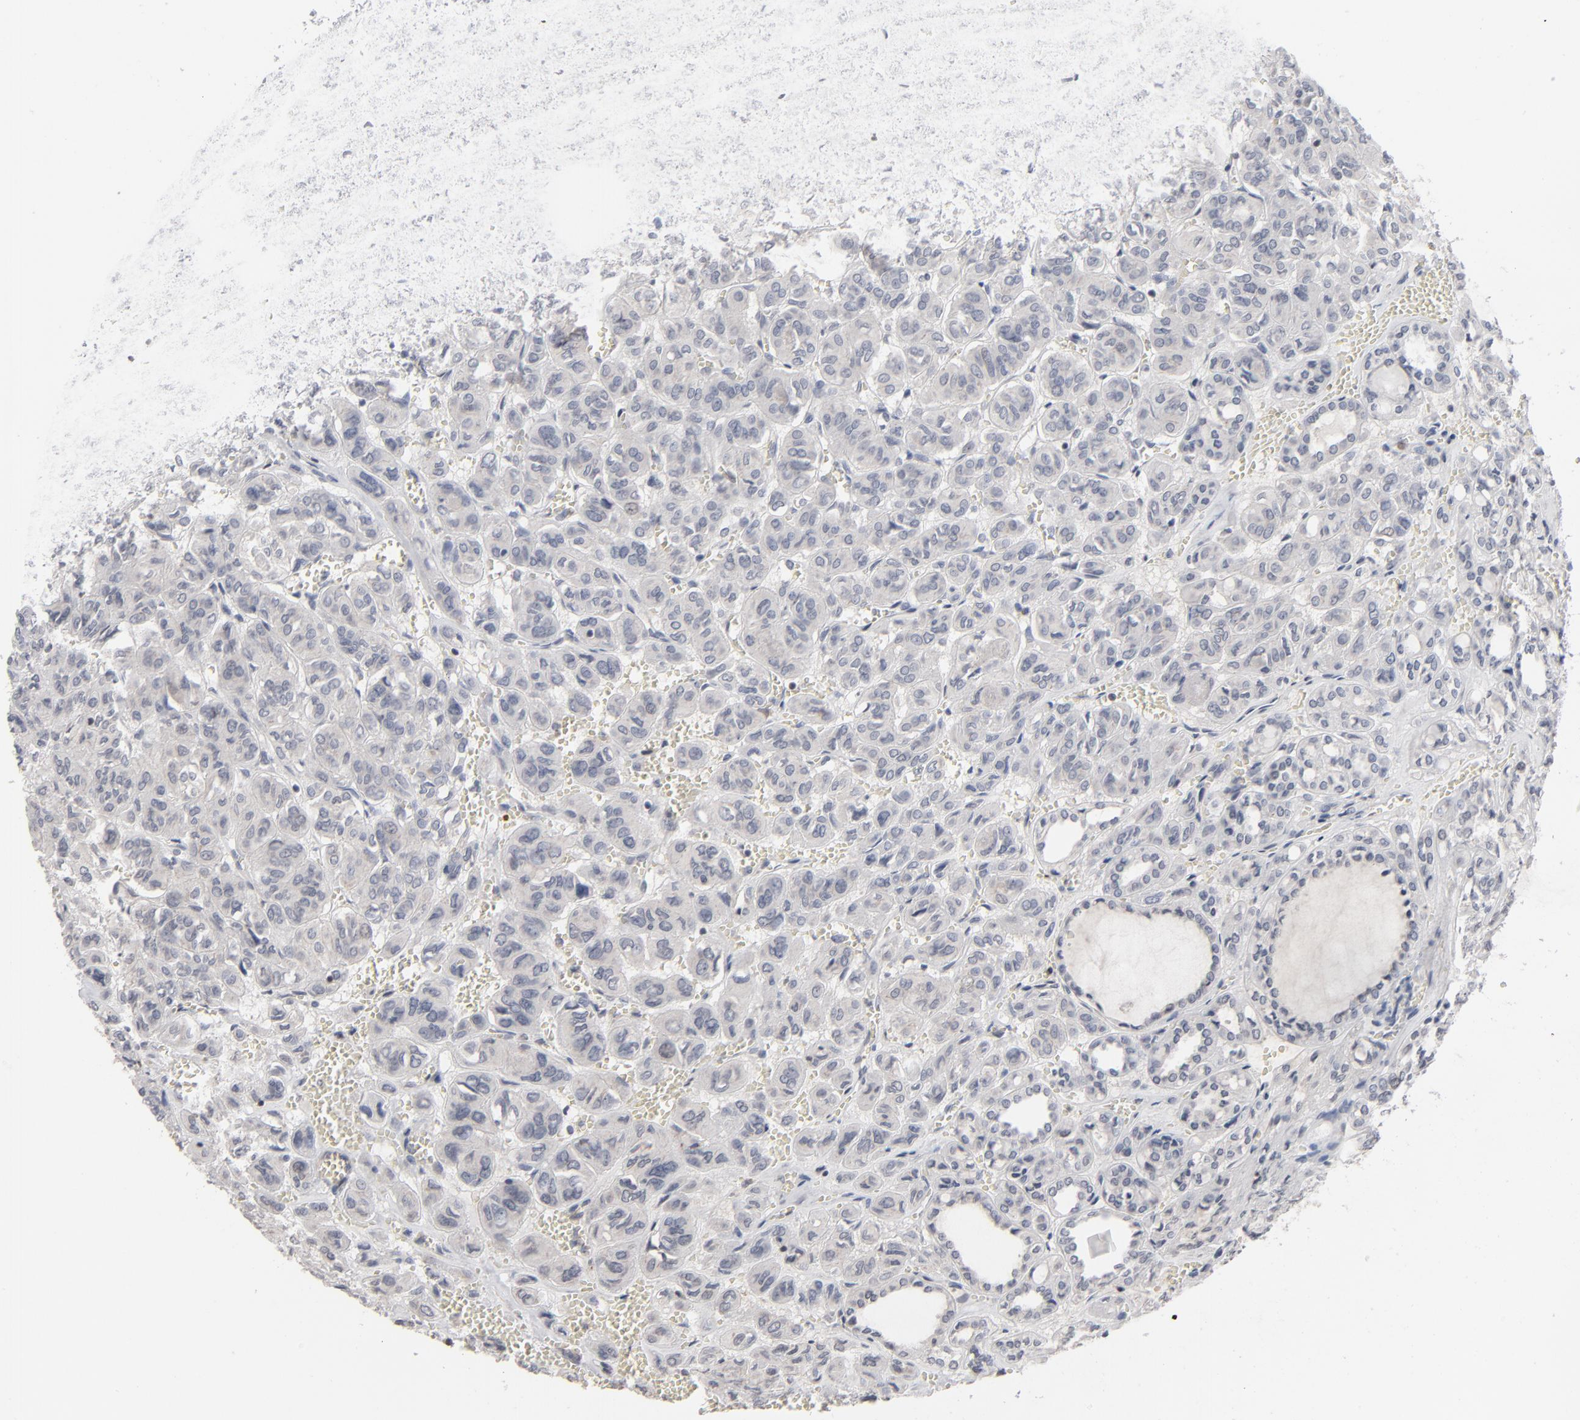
{"staining": {"intensity": "negative", "quantity": "none", "location": "none"}, "tissue": "thyroid cancer", "cell_type": "Tumor cells", "image_type": "cancer", "snomed": [{"axis": "morphology", "description": "Follicular adenoma carcinoma, NOS"}, {"axis": "topography", "description": "Thyroid gland"}], "caption": "High power microscopy image of an immunohistochemistry (IHC) photomicrograph of thyroid follicular adenoma carcinoma, revealing no significant staining in tumor cells.", "gene": "STAT4", "patient": {"sex": "female", "age": 71}}